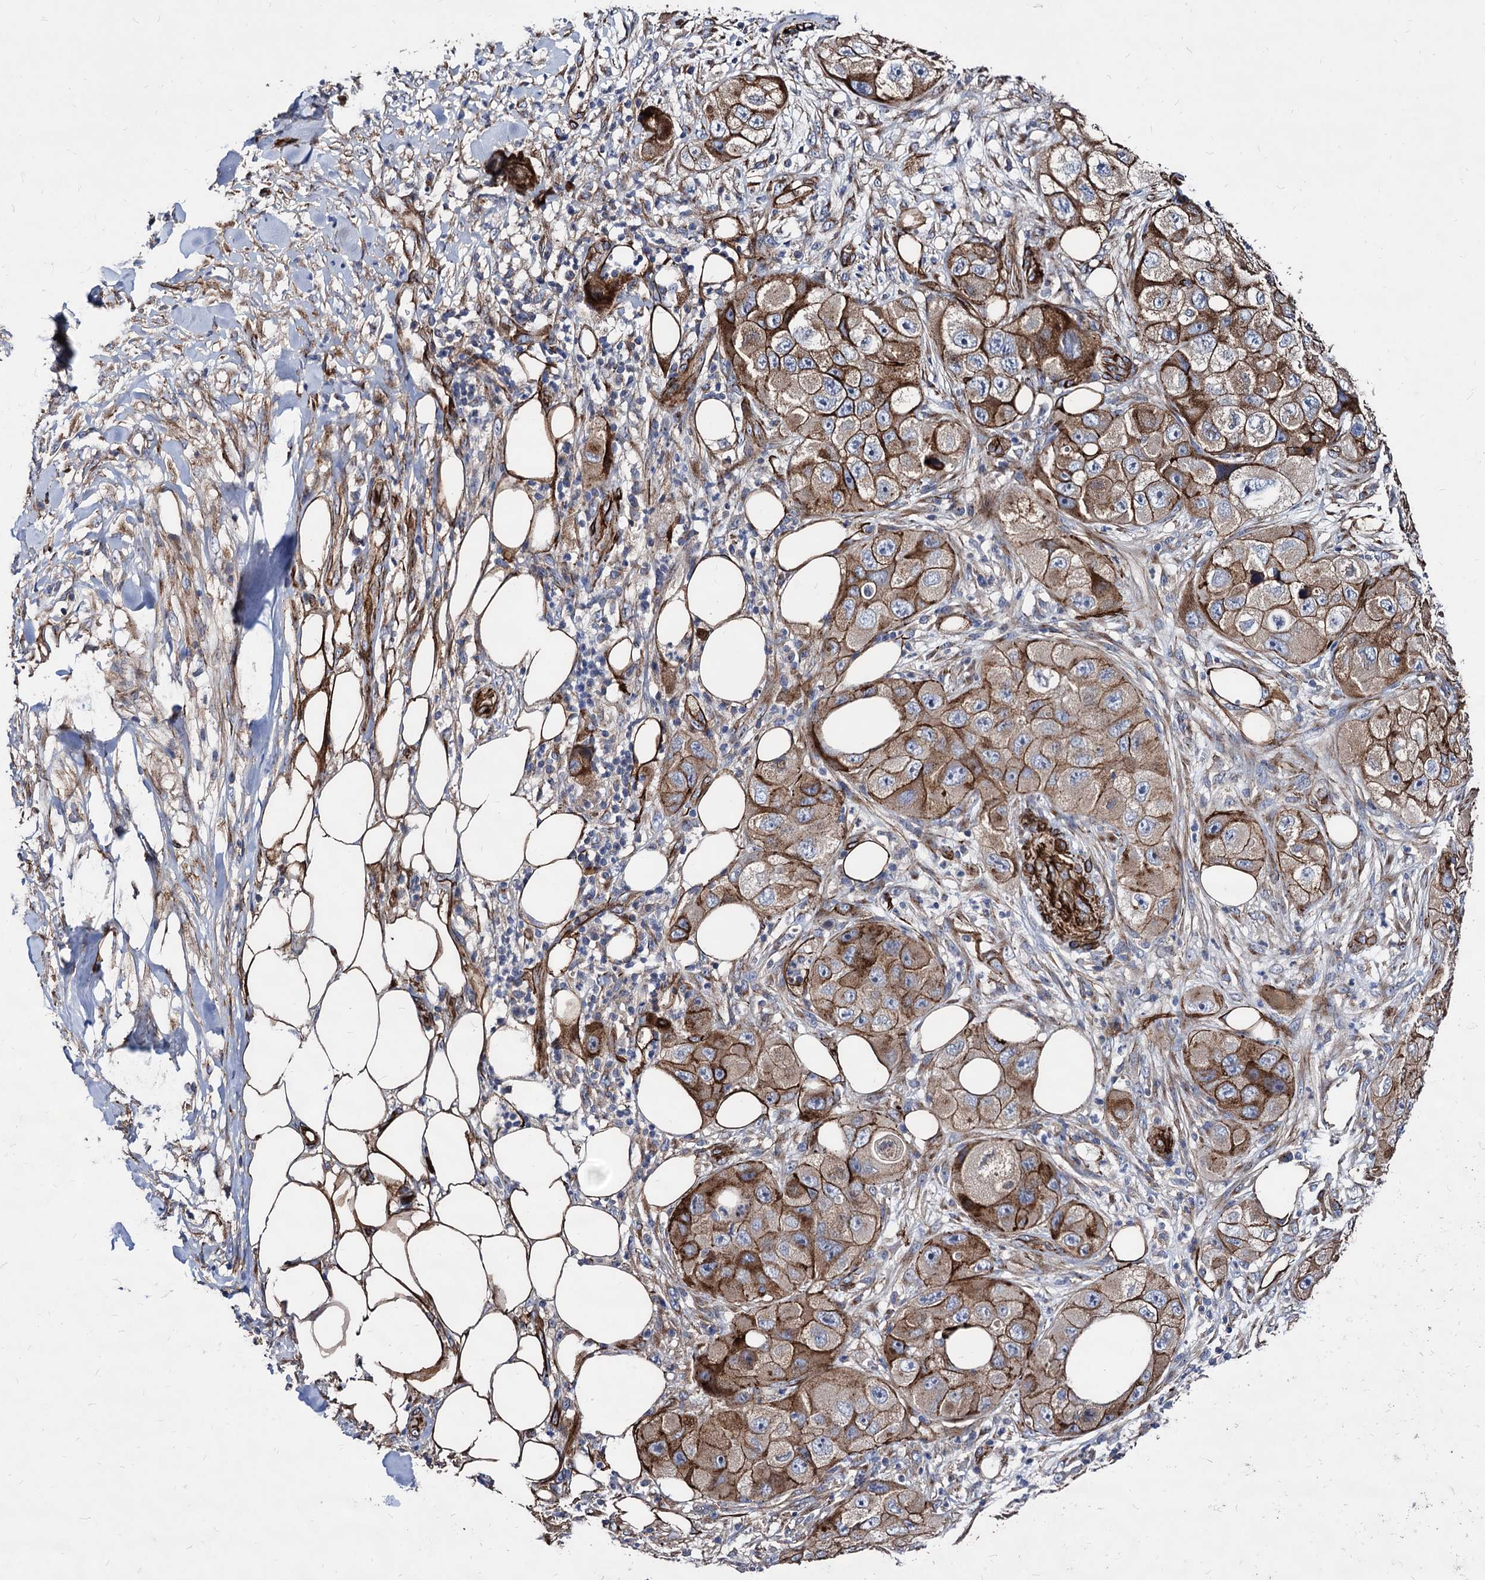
{"staining": {"intensity": "moderate", "quantity": ">75%", "location": "cytoplasmic/membranous"}, "tissue": "skin cancer", "cell_type": "Tumor cells", "image_type": "cancer", "snomed": [{"axis": "morphology", "description": "Squamous cell carcinoma, NOS"}, {"axis": "topography", "description": "Skin"}, {"axis": "topography", "description": "Subcutis"}], "caption": "Protein staining of skin cancer tissue displays moderate cytoplasmic/membranous expression in approximately >75% of tumor cells.", "gene": "WDR11", "patient": {"sex": "male", "age": 73}}